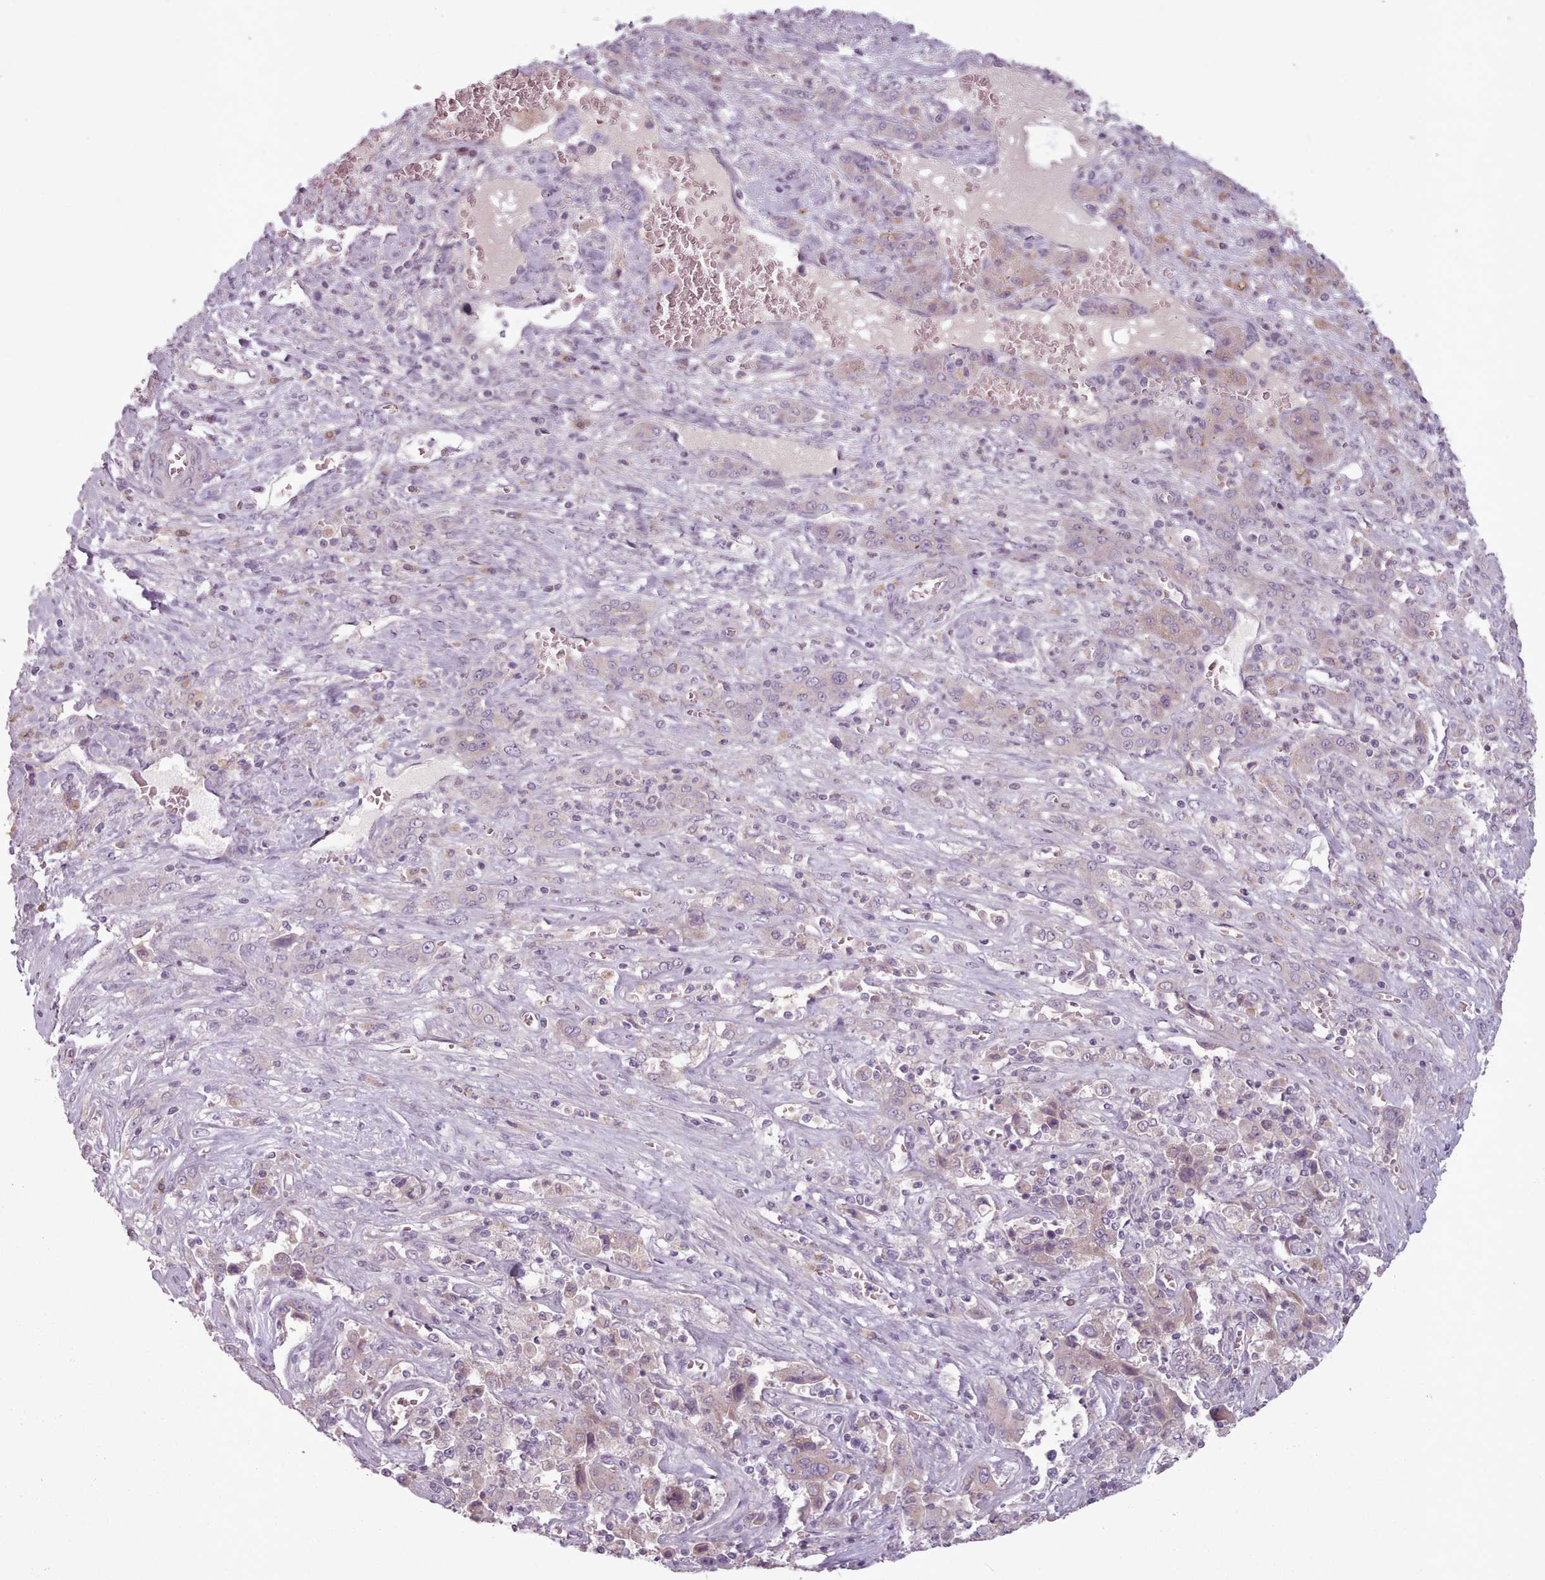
{"staining": {"intensity": "negative", "quantity": "none", "location": "none"}, "tissue": "liver cancer", "cell_type": "Tumor cells", "image_type": "cancer", "snomed": [{"axis": "morphology", "description": "Cholangiocarcinoma"}, {"axis": "topography", "description": "Liver"}], "caption": "Immunohistochemical staining of liver cancer exhibits no significant staining in tumor cells.", "gene": "LAPTM5", "patient": {"sex": "female", "age": 52}}